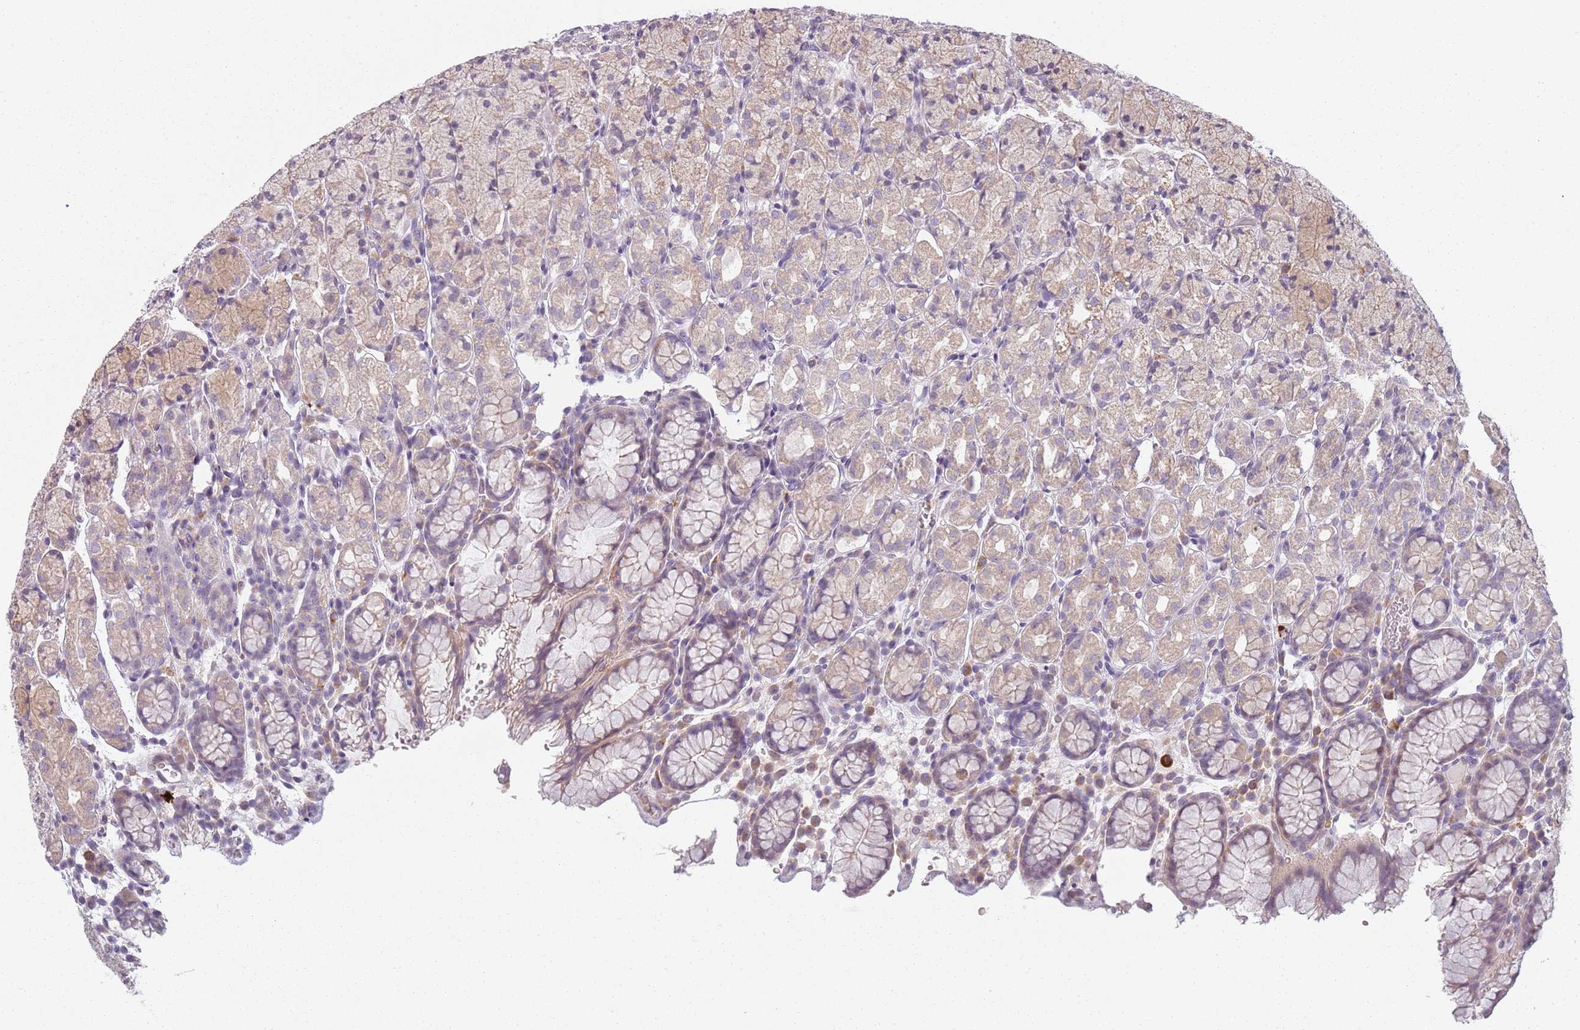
{"staining": {"intensity": "weak", "quantity": "25%-75%", "location": "cytoplasmic/membranous,nuclear"}, "tissue": "stomach", "cell_type": "Glandular cells", "image_type": "normal", "snomed": [{"axis": "morphology", "description": "Normal tissue, NOS"}, {"axis": "topography", "description": "Stomach, upper"}, {"axis": "topography", "description": "Stomach"}], "caption": "A histopathology image showing weak cytoplasmic/membranous,nuclear staining in about 25%-75% of glandular cells in unremarkable stomach, as visualized by brown immunohistochemical staining.", "gene": "CC2D2B", "patient": {"sex": "male", "age": 62}}